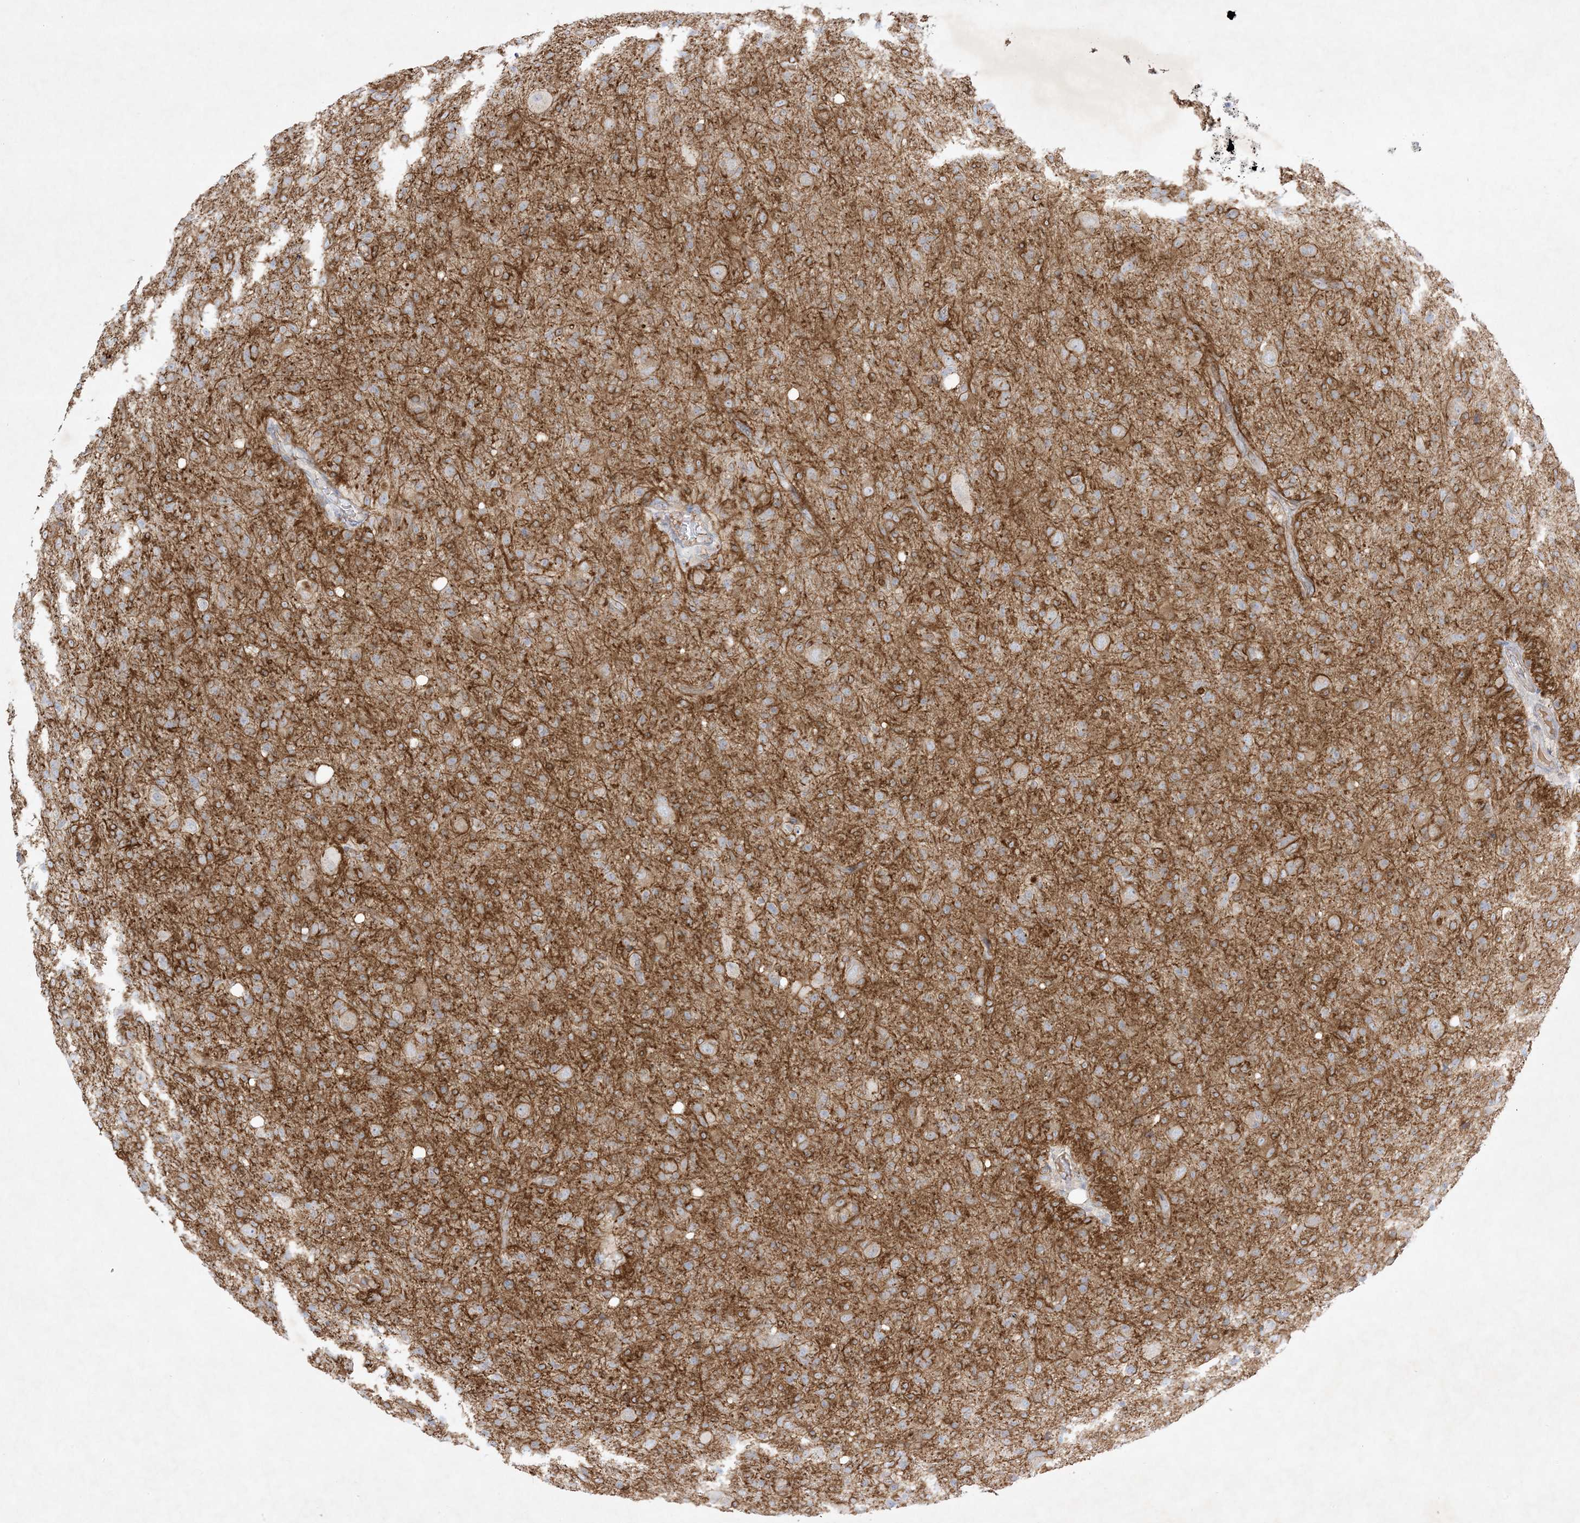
{"staining": {"intensity": "negative", "quantity": "none", "location": "none"}, "tissue": "glioma", "cell_type": "Tumor cells", "image_type": "cancer", "snomed": [{"axis": "morphology", "description": "Glioma, malignant, High grade"}, {"axis": "topography", "description": "Brain"}], "caption": "Immunohistochemistry micrograph of neoplastic tissue: human malignant glioma (high-grade) stained with DAB (3,3'-diaminobenzidine) displays no significant protein staining in tumor cells. The staining was performed using DAB (3,3'-diaminobenzidine) to visualize the protein expression in brown, while the nuclei were stained in blue with hematoxylin (Magnification: 20x).", "gene": "PLEKHA3", "patient": {"sex": "female", "age": 57}}